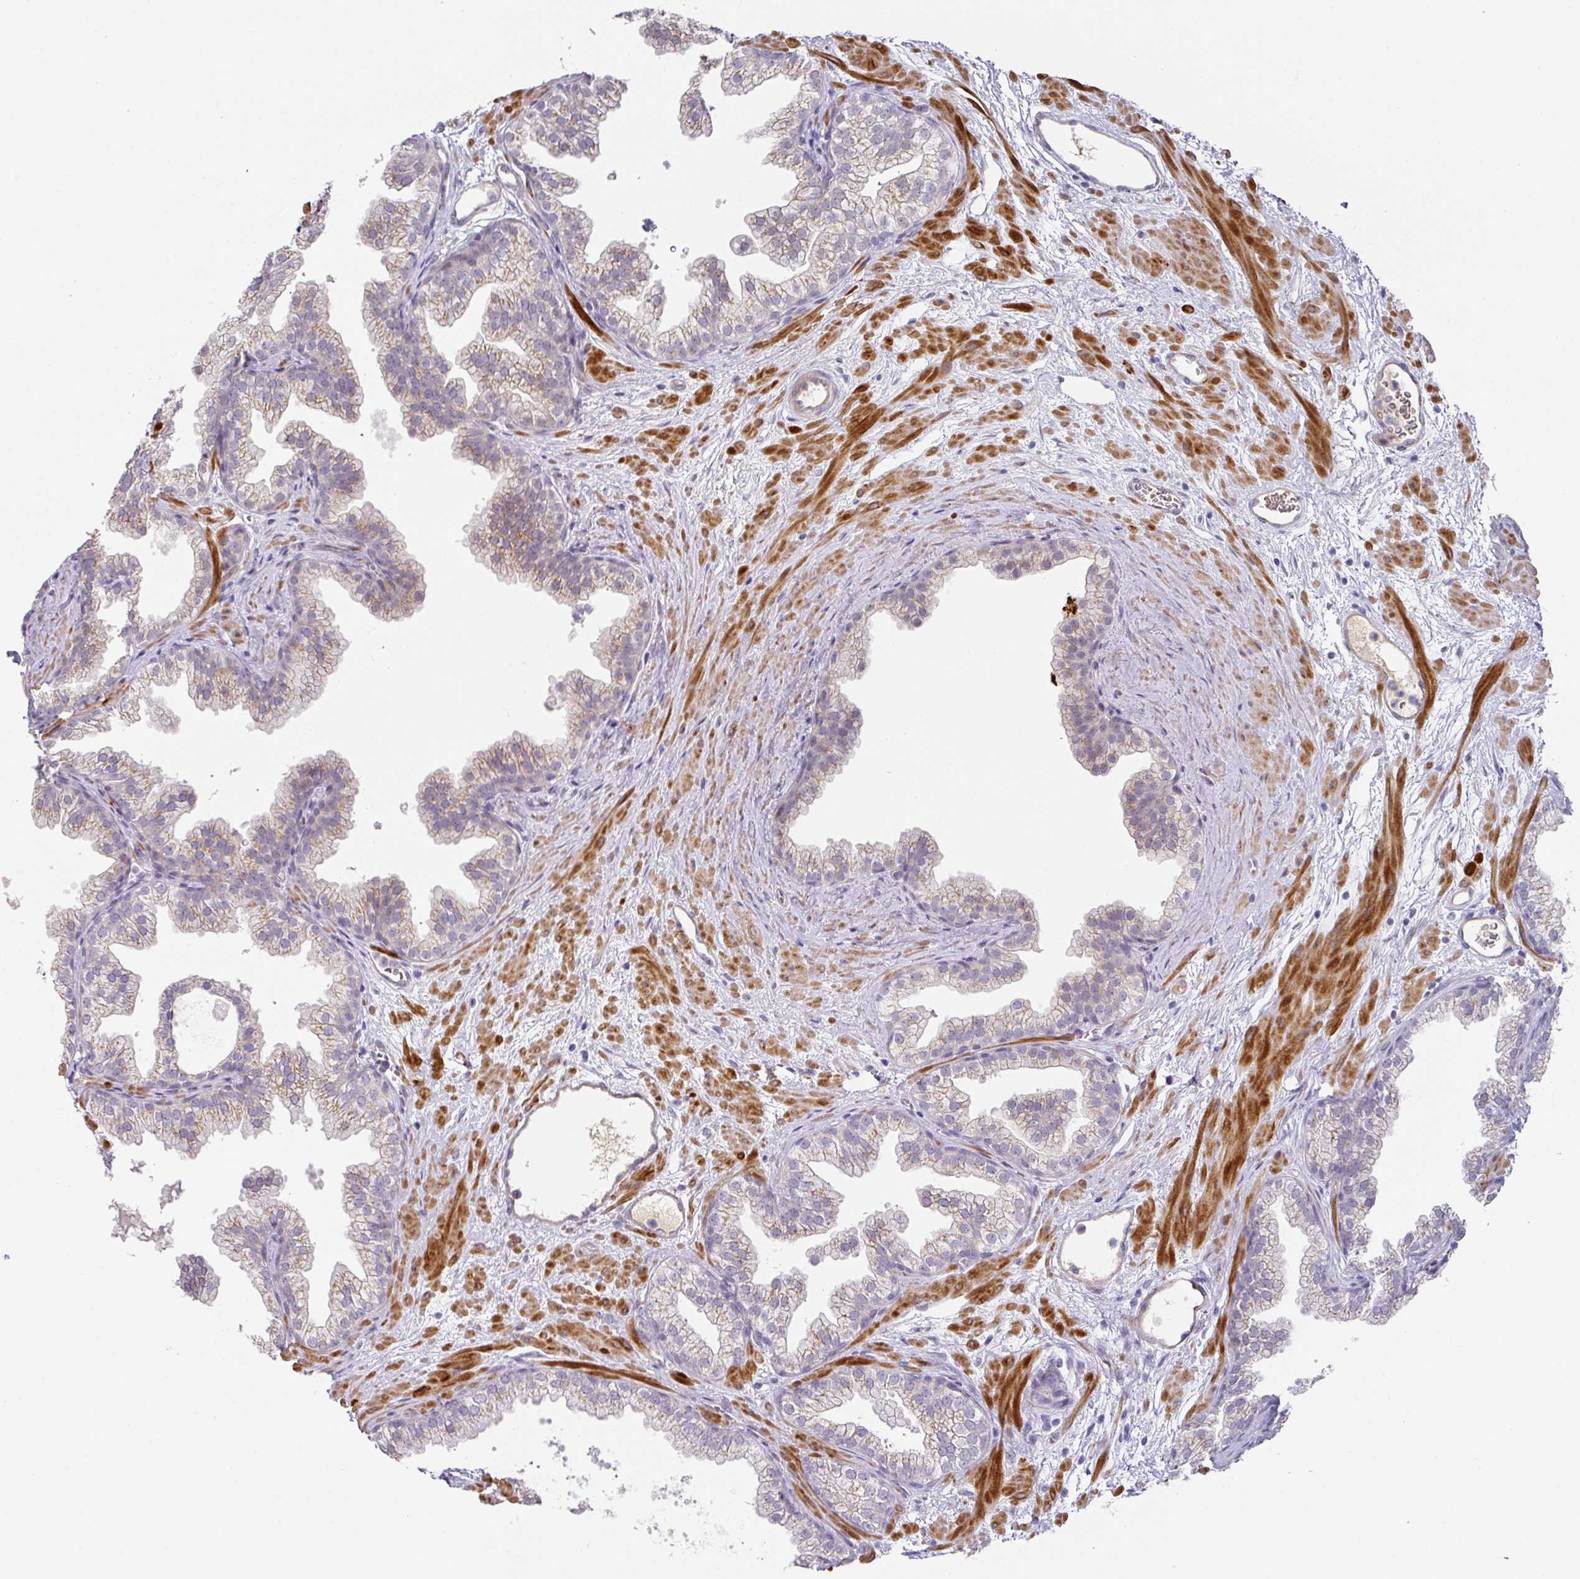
{"staining": {"intensity": "moderate", "quantity": "<25%", "location": "cytoplasmic/membranous"}, "tissue": "prostate", "cell_type": "Glandular cells", "image_type": "normal", "snomed": [{"axis": "morphology", "description": "Normal tissue, NOS"}, {"axis": "topography", "description": "Prostate"}], "caption": "Moderate cytoplasmic/membranous protein expression is identified in approximately <25% of glandular cells in prostate. (brown staining indicates protein expression, while blue staining denotes nuclei).", "gene": "TARM1", "patient": {"sex": "male", "age": 37}}